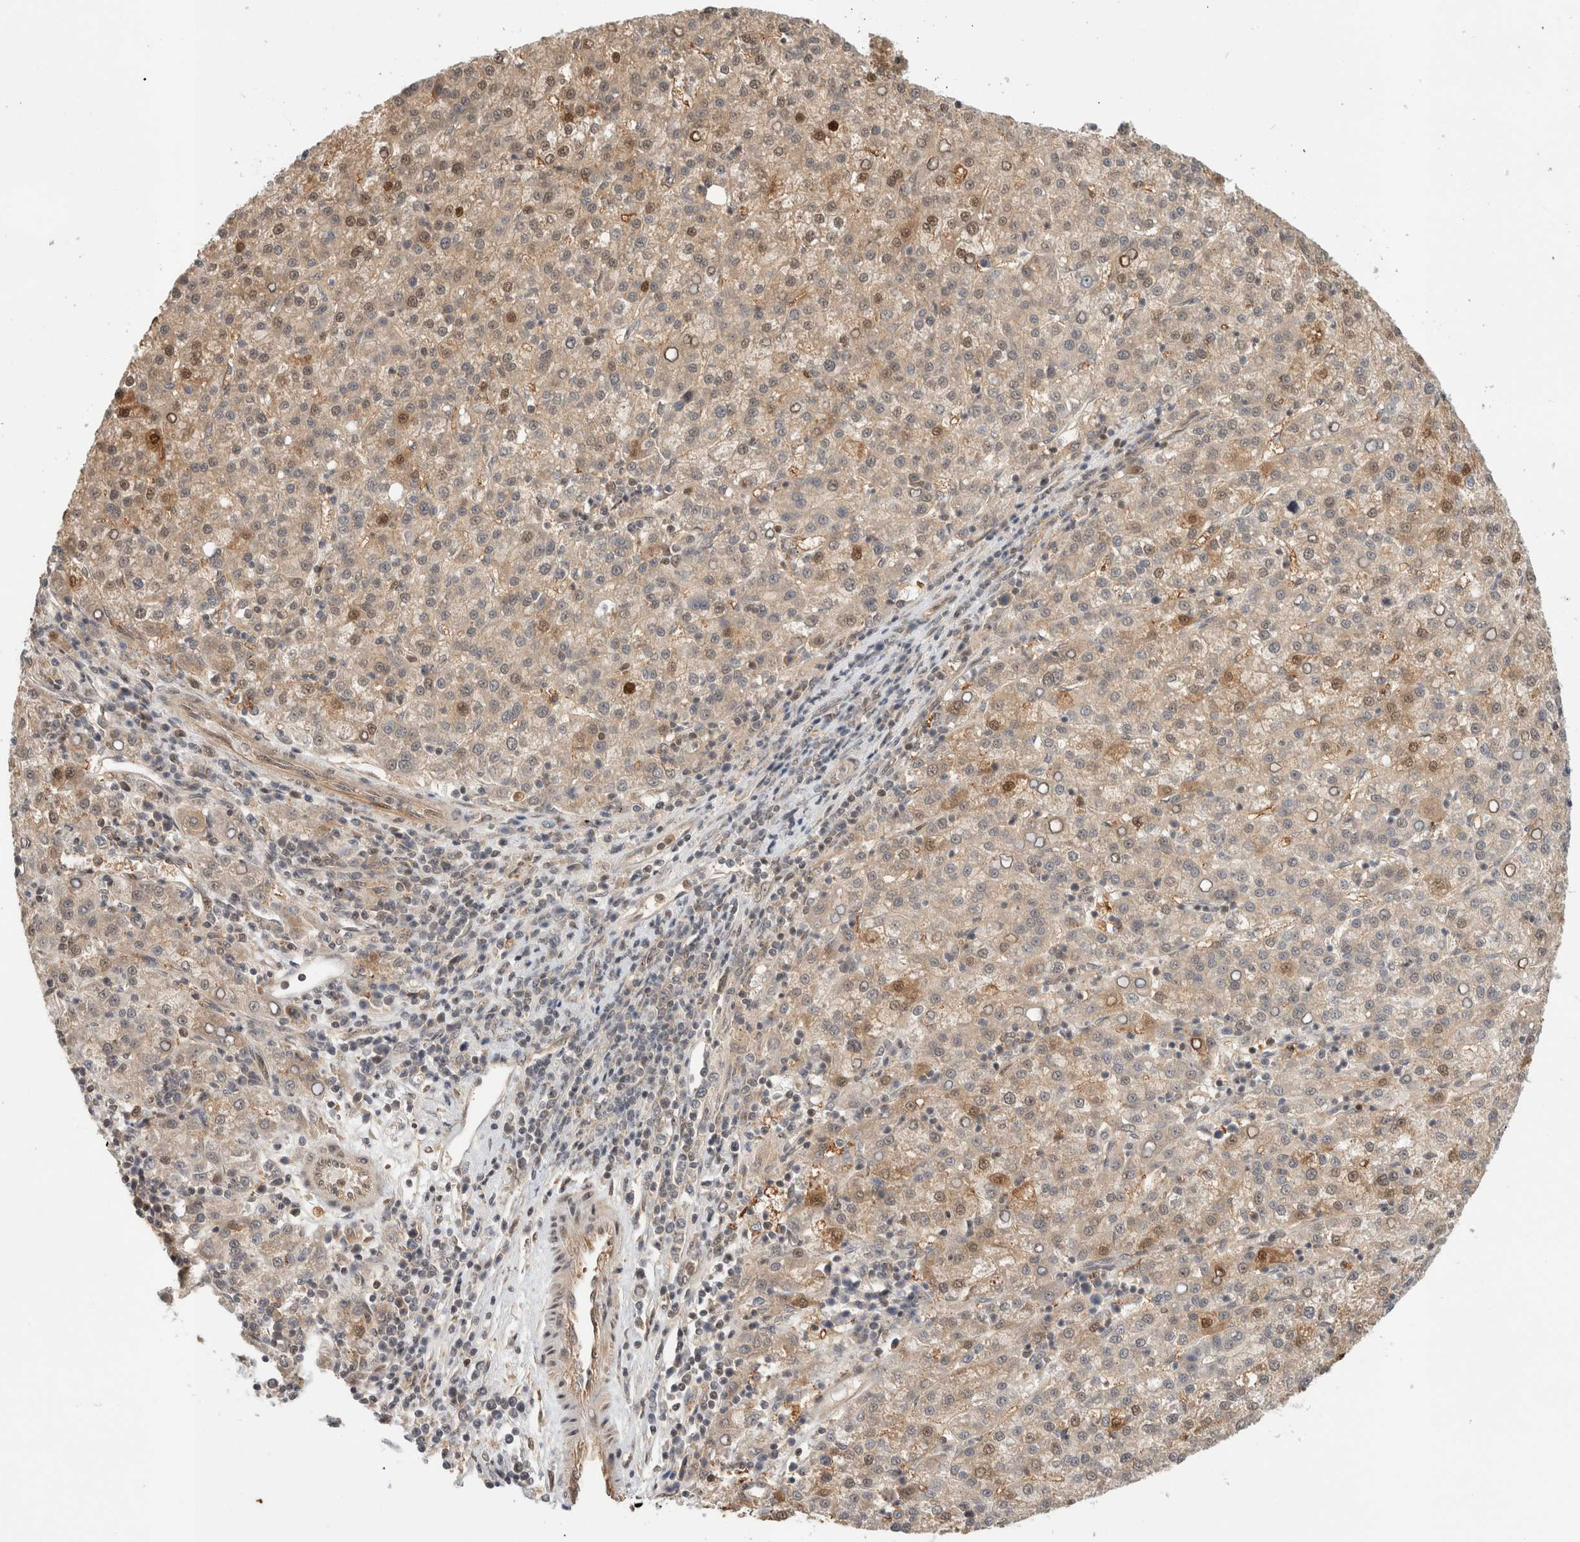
{"staining": {"intensity": "moderate", "quantity": "<25%", "location": "cytoplasmic/membranous,nuclear"}, "tissue": "liver cancer", "cell_type": "Tumor cells", "image_type": "cancer", "snomed": [{"axis": "morphology", "description": "Carcinoma, Hepatocellular, NOS"}, {"axis": "topography", "description": "Liver"}], "caption": "A brown stain labels moderate cytoplasmic/membranous and nuclear staining of a protein in liver hepatocellular carcinoma tumor cells.", "gene": "OTUD6B", "patient": {"sex": "female", "age": 58}}